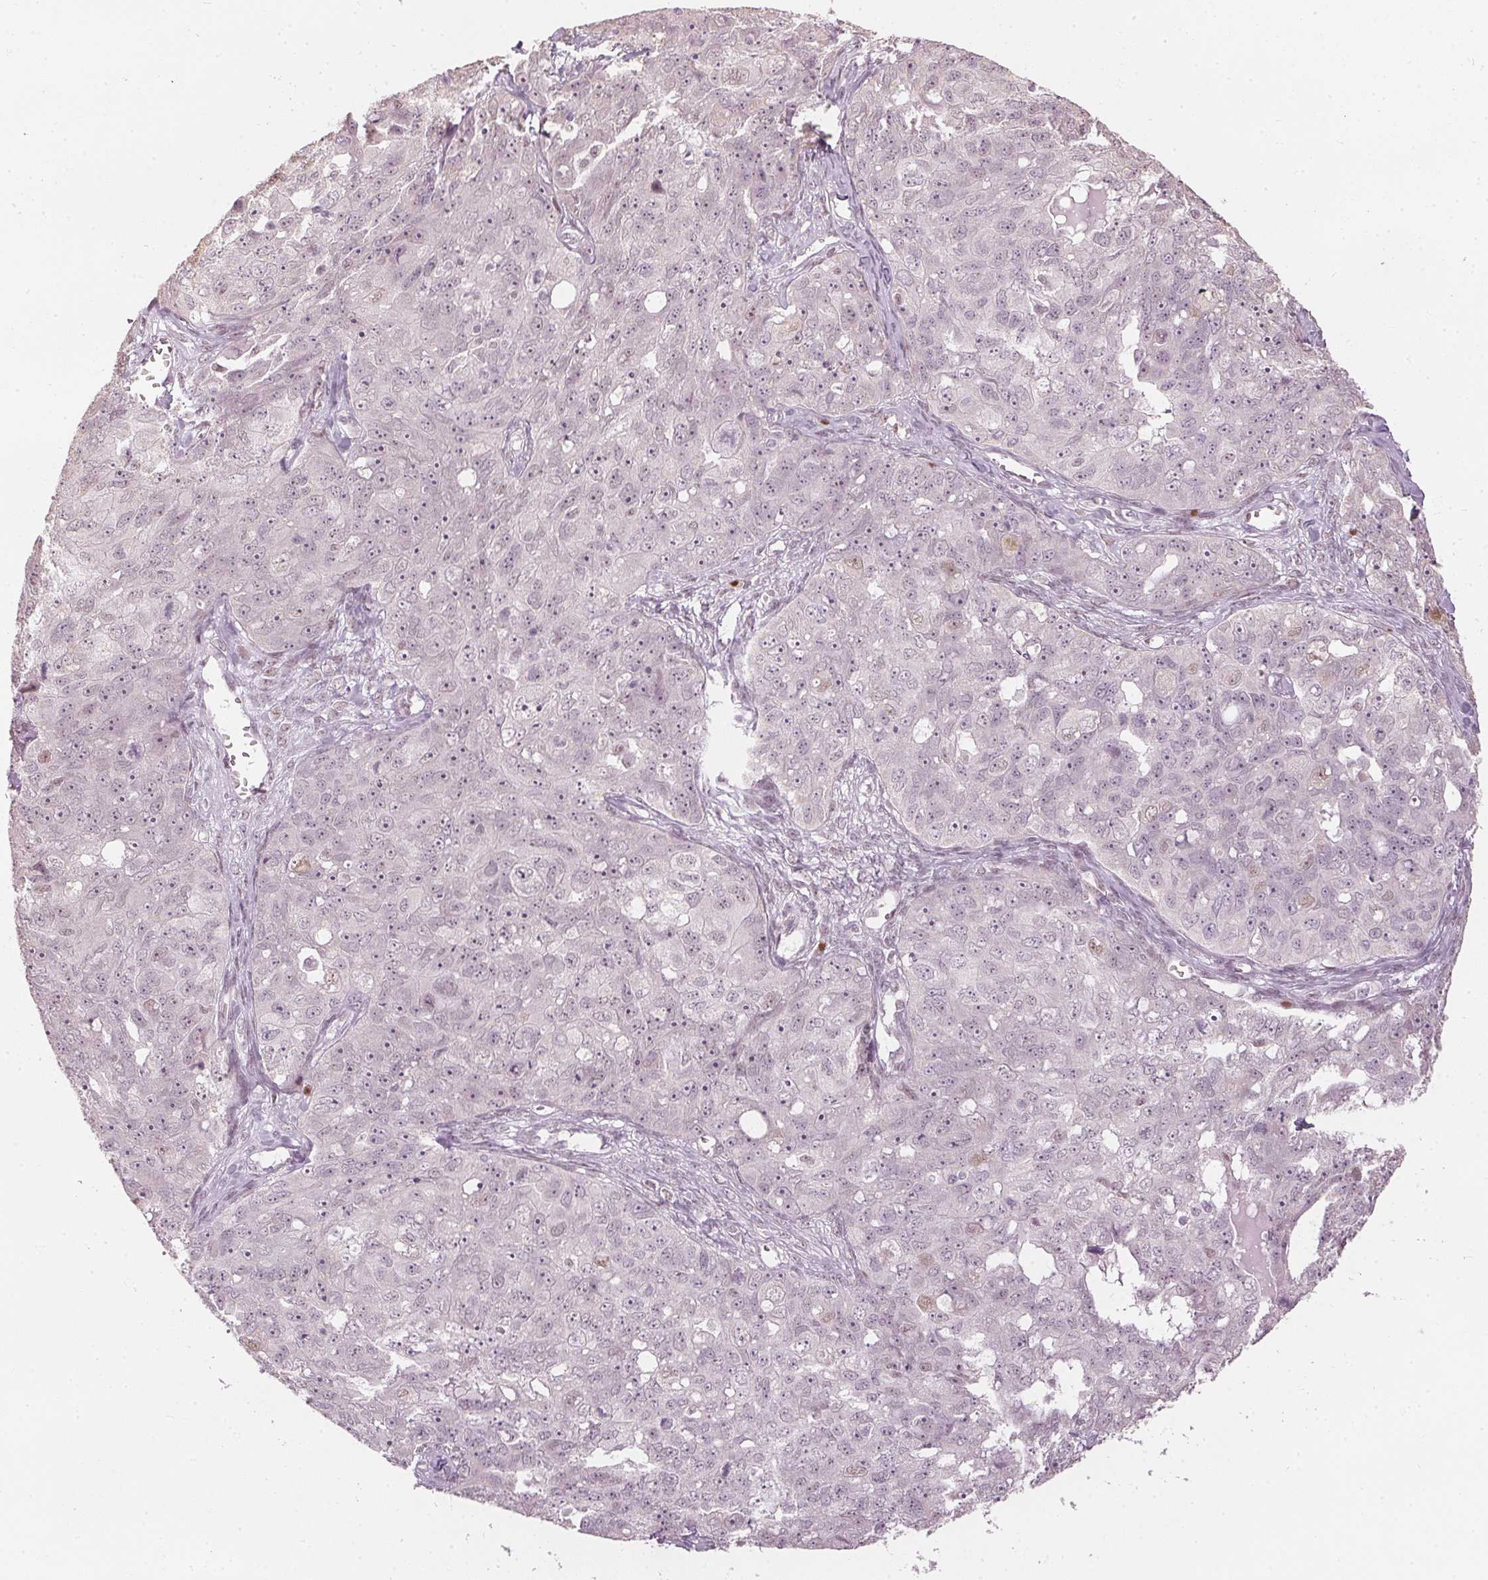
{"staining": {"intensity": "negative", "quantity": "none", "location": "none"}, "tissue": "ovarian cancer", "cell_type": "Tumor cells", "image_type": "cancer", "snomed": [{"axis": "morphology", "description": "Carcinoma, endometroid"}, {"axis": "topography", "description": "Ovary"}], "caption": "Immunohistochemical staining of endometroid carcinoma (ovarian) shows no significant positivity in tumor cells. (DAB (3,3'-diaminobenzidine) IHC with hematoxylin counter stain).", "gene": "SLC39A3", "patient": {"sex": "female", "age": 70}}